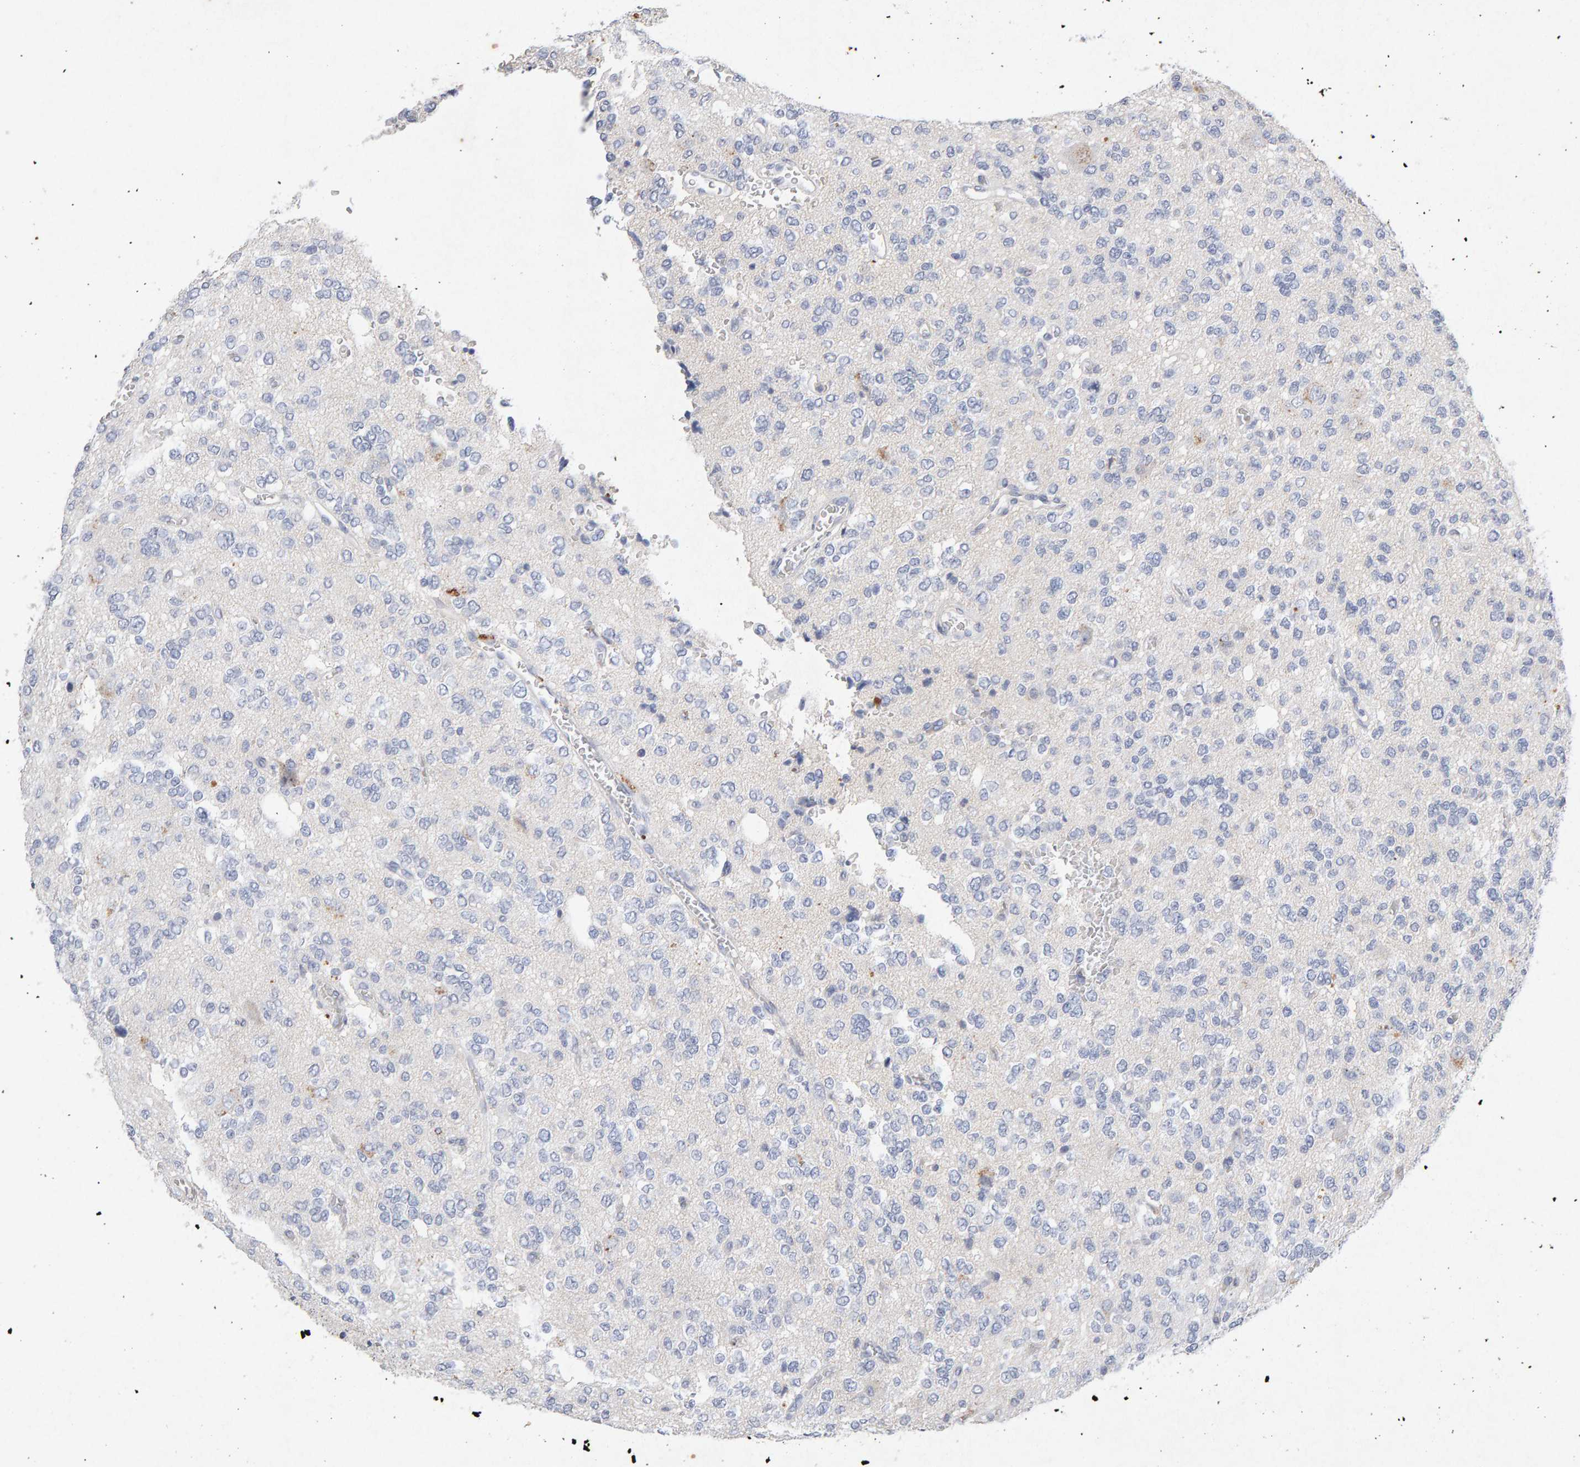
{"staining": {"intensity": "negative", "quantity": "none", "location": "none"}, "tissue": "glioma", "cell_type": "Tumor cells", "image_type": "cancer", "snomed": [{"axis": "morphology", "description": "Glioma, malignant, Low grade"}, {"axis": "topography", "description": "Brain"}], "caption": "IHC of glioma demonstrates no positivity in tumor cells.", "gene": "PTPRM", "patient": {"sex": "male", "age": 38}}